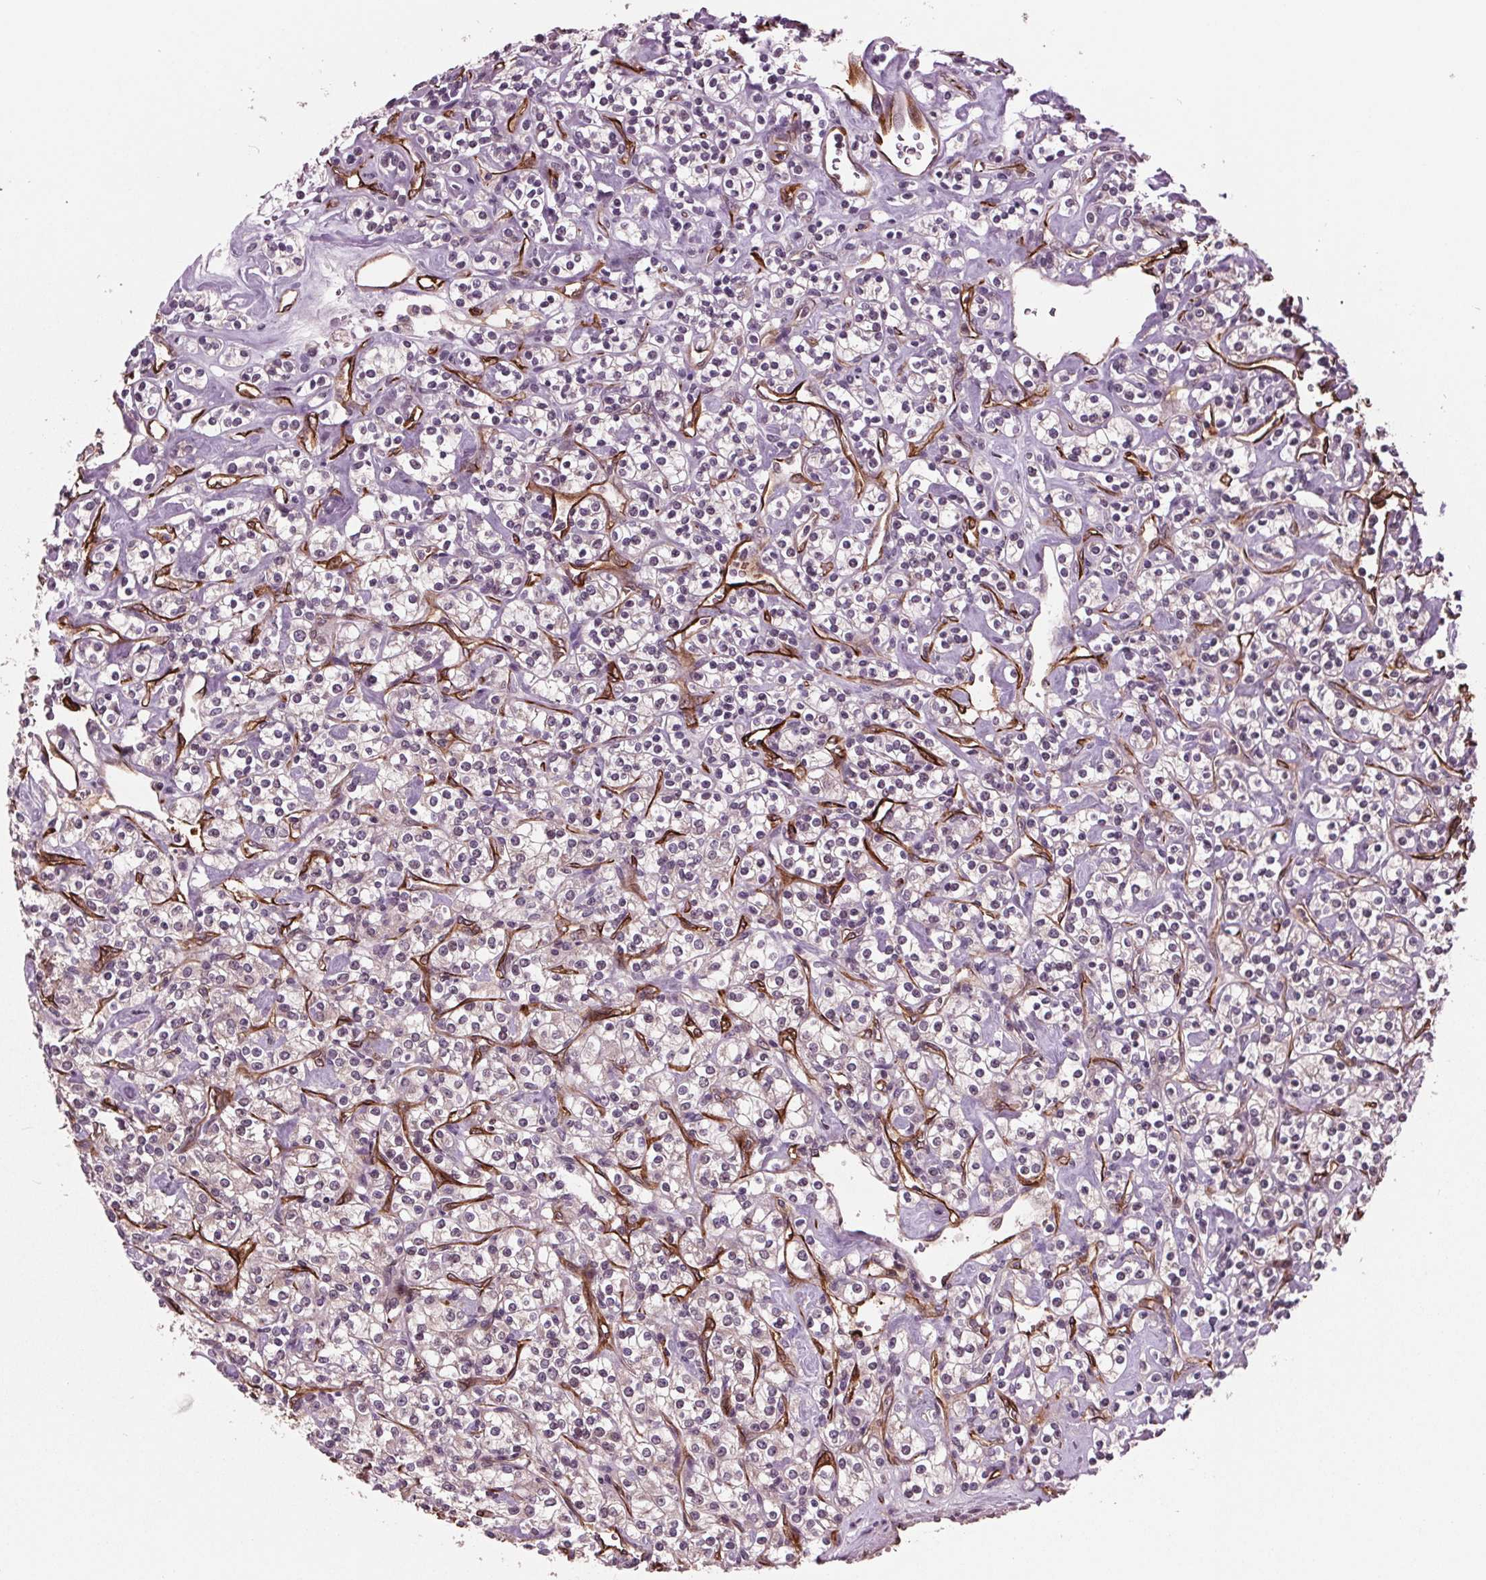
{"staining": {"intensity": "negative", "quantity": "none", "location": "none"}, "tissue": "renal cancer", "cell_type": "Tumor cells", "image_type": "cancer", "snomed": [{"axis": "morphology", "description": "Adenocarcinoma, NOS"}, {"axis": "topography", "description": "Kidney"}], "caption": "There is no significant staining in tumor cells of renal cancer (adenocarcinoma).", "gene": "MAPK8", "patient": {"sex": "male", "age": 77}}